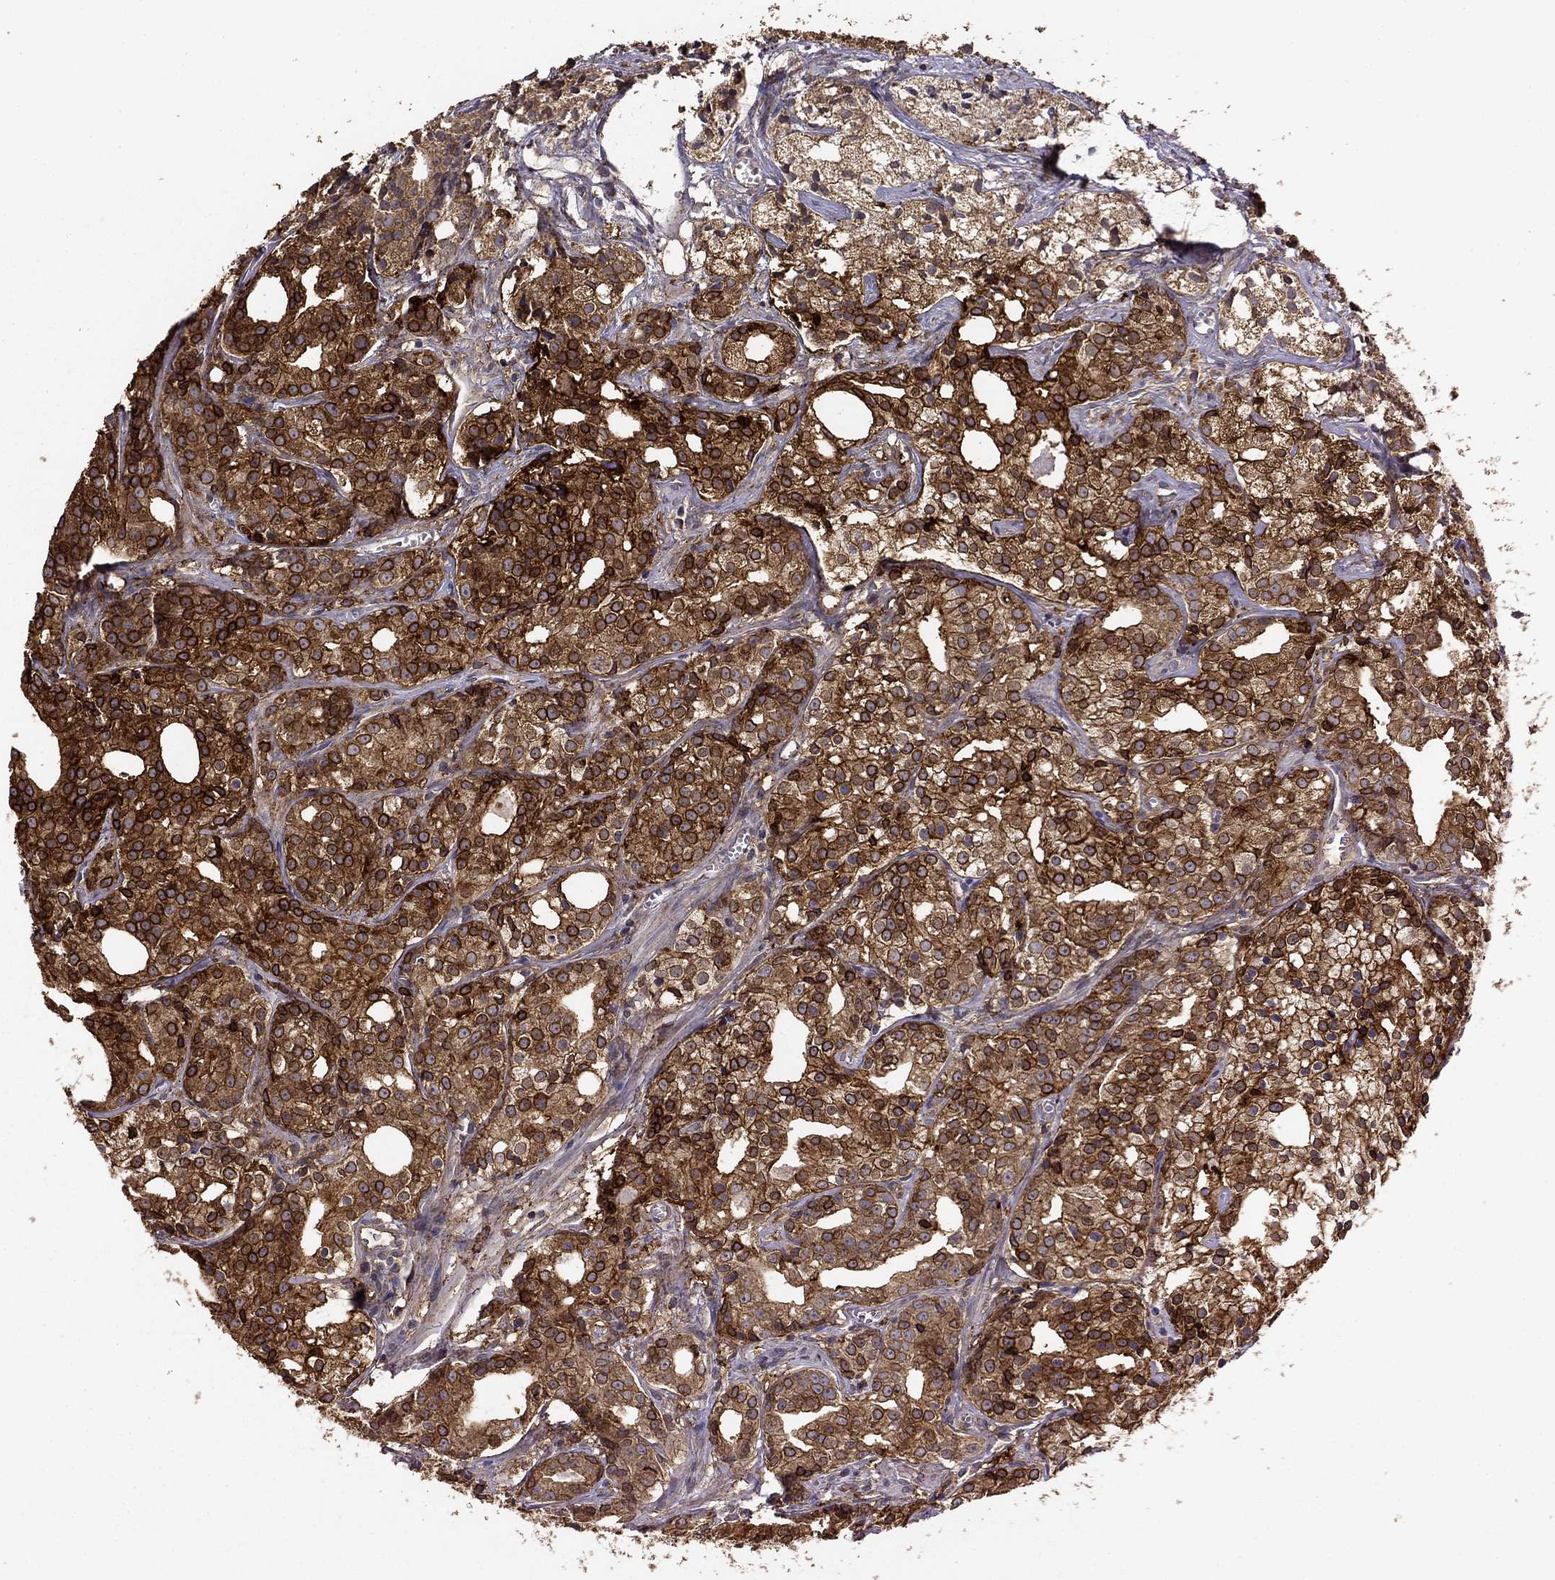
{"staining": {"intensity": "strong", "quantity": ">75%", "location": "cytoplasmic/membranous"}, "tissue": "prostate cancer", "cell_type": "Tumor cells", "image_type": "cancer", "snomed": [{"axis": "morphology", "description": "Adenocarcinoma, Medium grade"}, {"axis": "topography", "description": "Prostate"}], "caption": "Human prostate adenocarcinoma (medium-grade) stained with a brown dye displays strong cytoplasmic/membranous positive positivity in about >75% of tumor cells.", "gene": "IFRD1", "patient": {"sex": "male", "age": 74}}